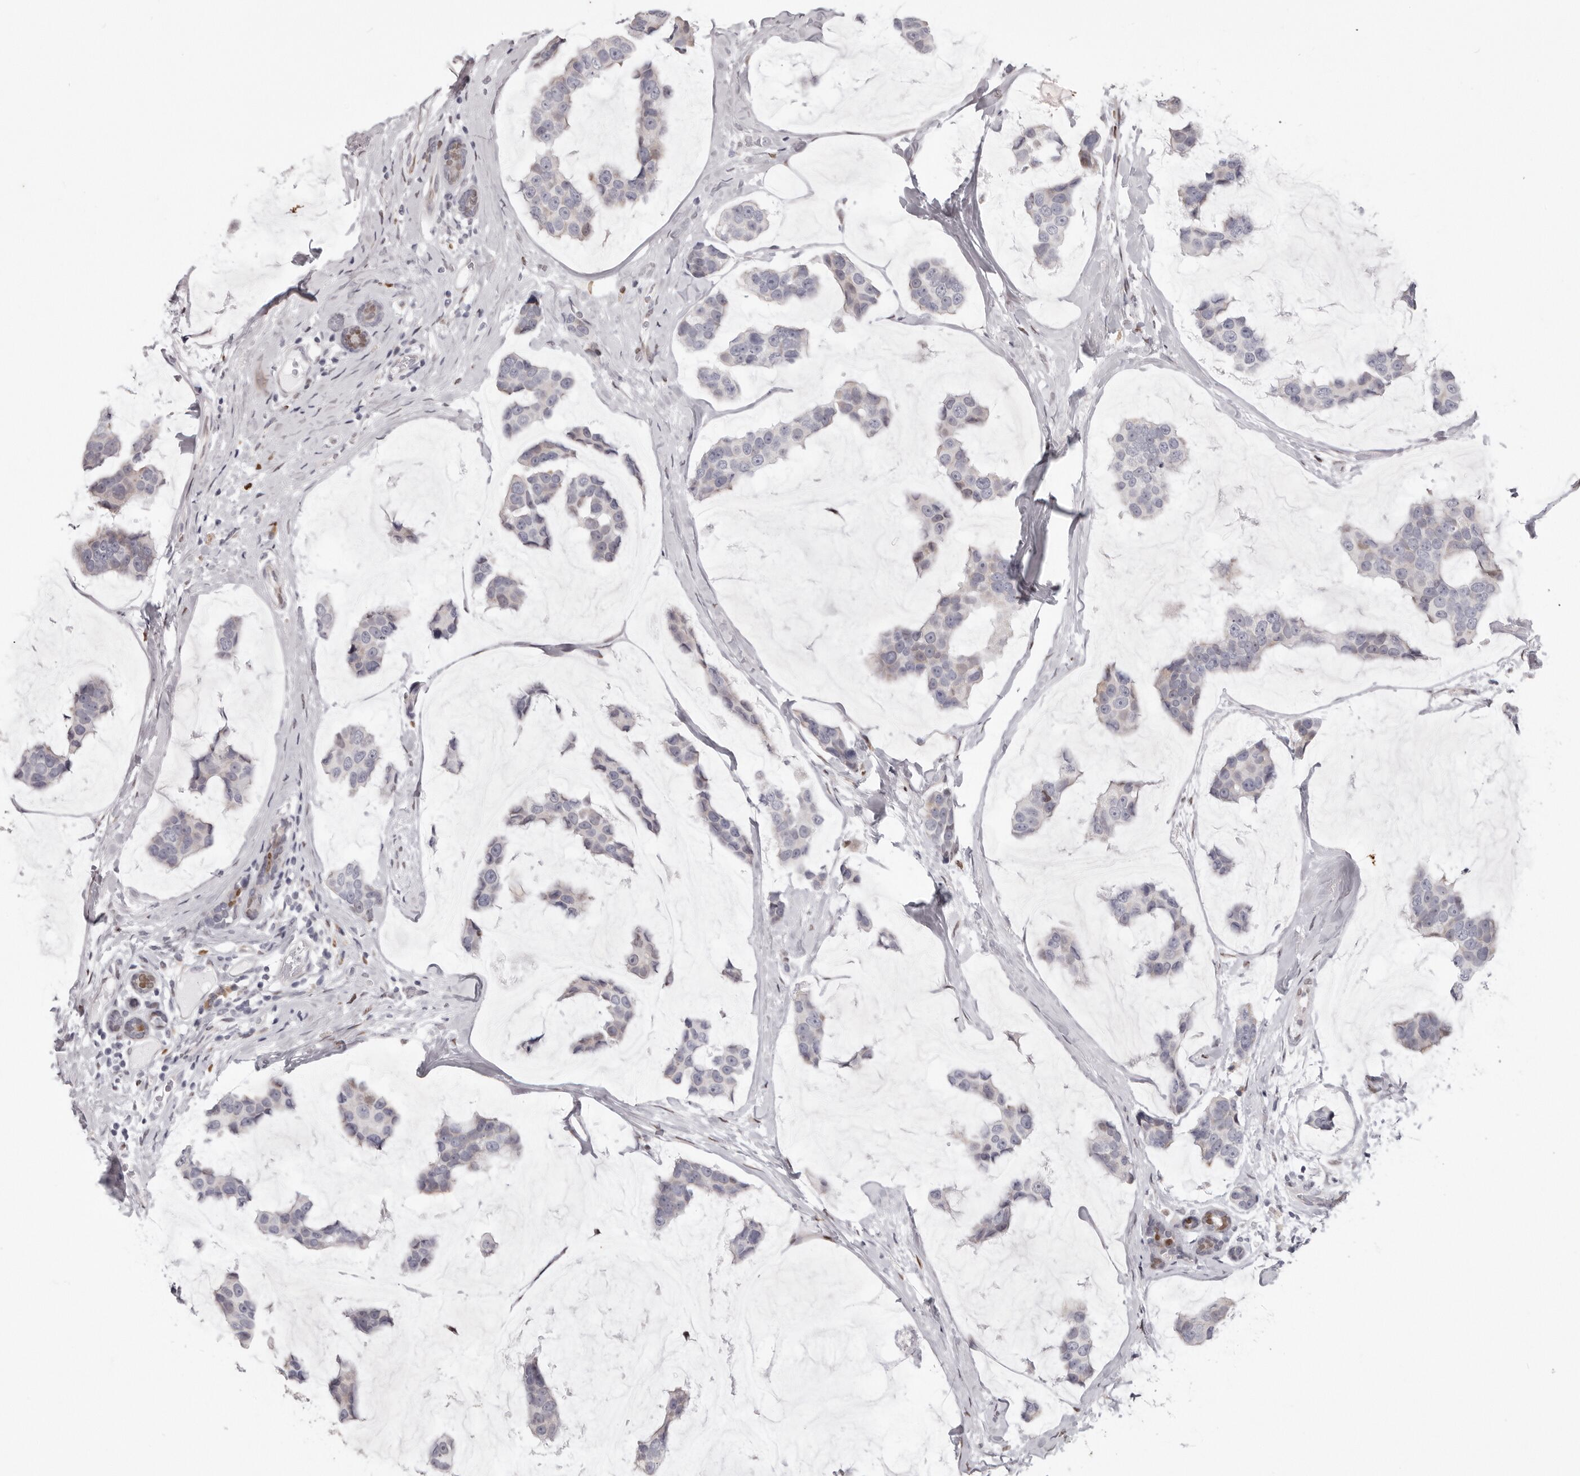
{"staining": {"intensity": "negative", "quantity": "none", "location": "none"}, "tissue": "breast cancer", "cell_type": "Tumor cells", "image_type": "cancer", "snomed": [{"axis": "morphology", "description": "Normal tissue, NOS"}, {"axis": "morphology", "description": "Duct carcinoma"}, {"axis": "topography", "description": "Breast"}], "caption": "Micrograph shows no significant protein expression in tumor cells of invasive ductal carcinoma (breast).", "gene": "SRP19", "patient": {"sex": "female", "age": 50}}